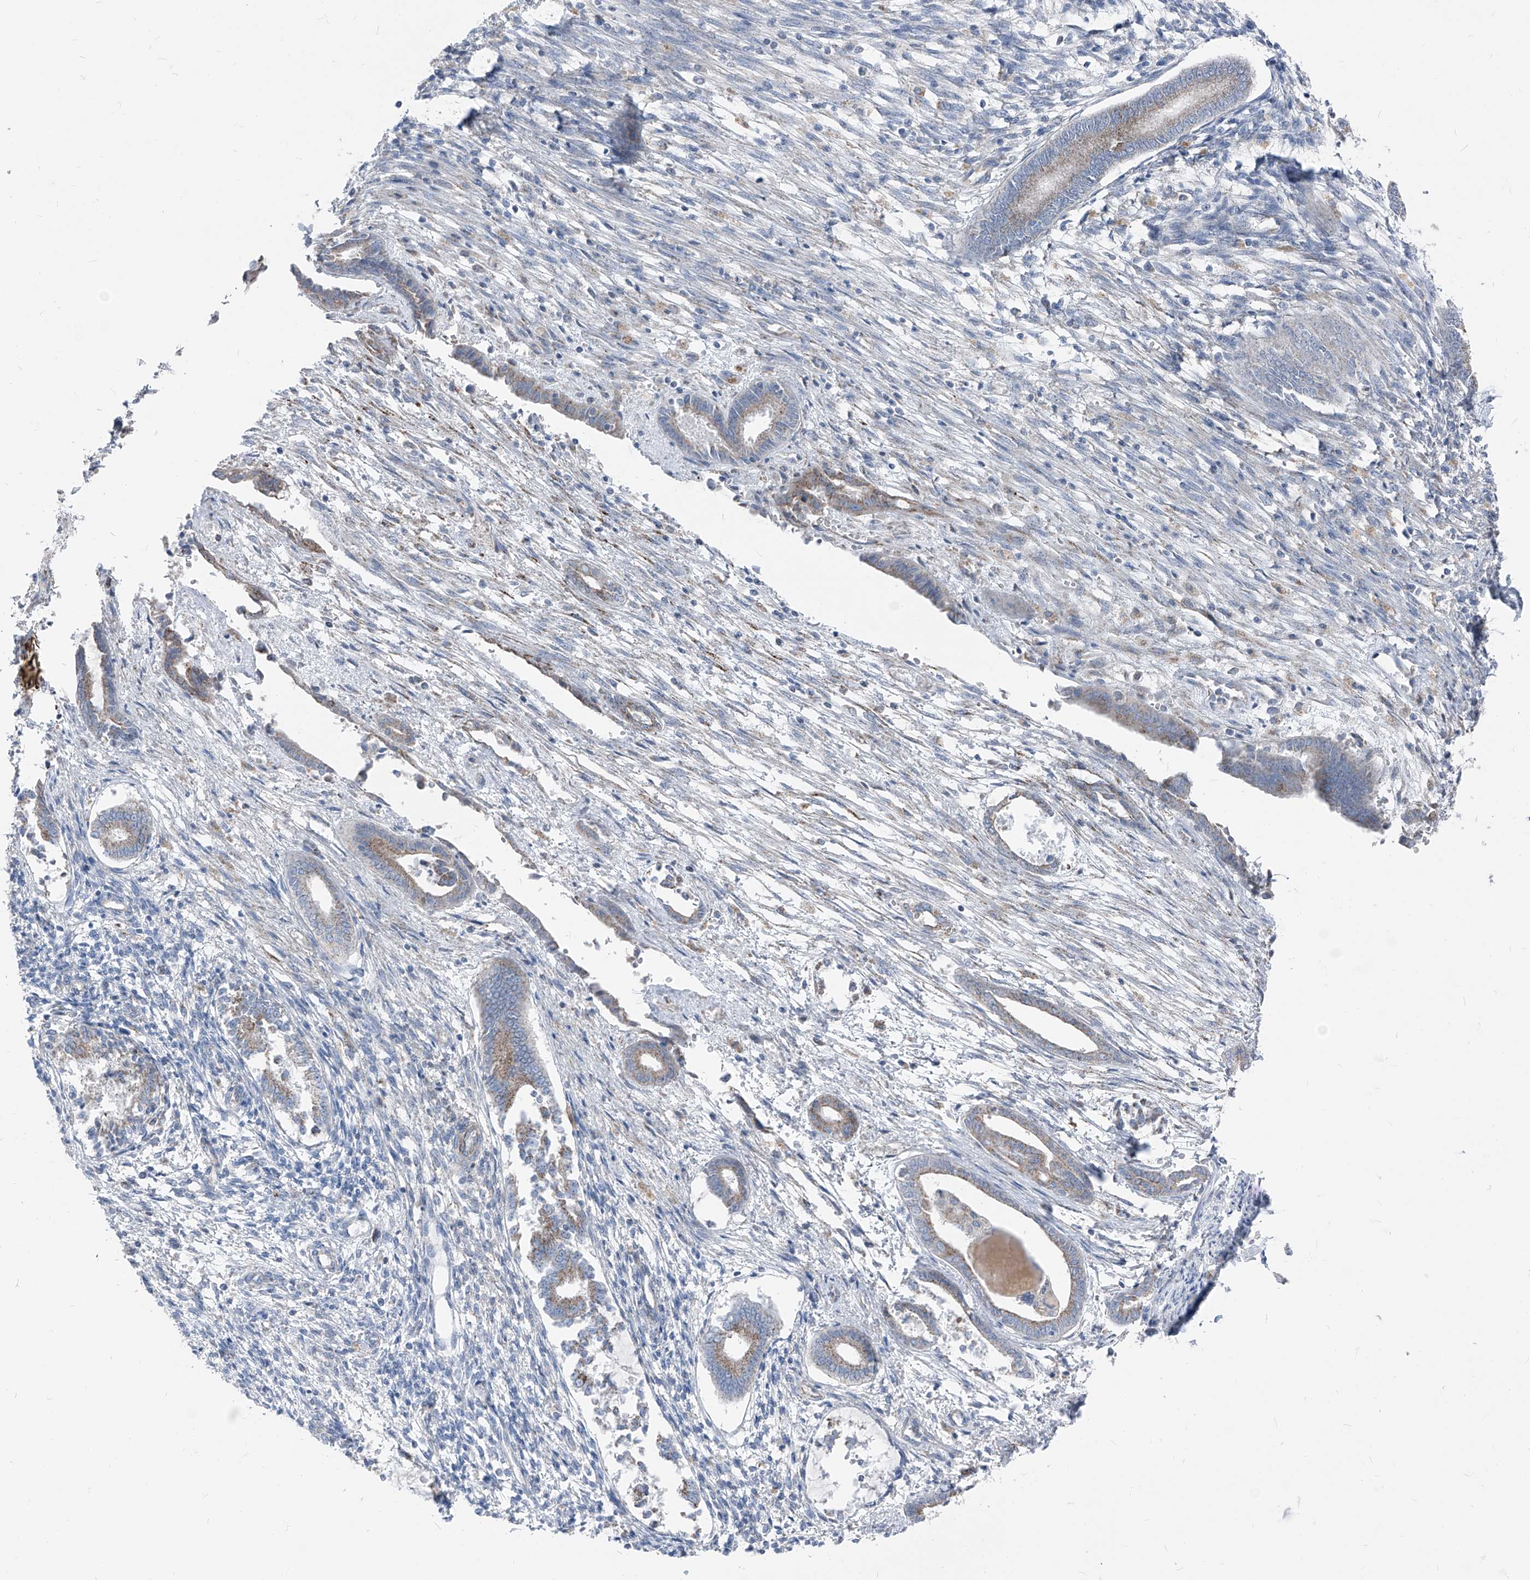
{"staining": {"intensity": "negative", "quantity": "none", "location": "none"}, "tissue": "endometrium", "cell_type": "Cells in endometrial stroma", "image_type": "normal", "snomed": [{"axis": "morphology", "description": "Normal tissue, NOS"}, {"axis": "topography", "description": "Endometrium"}], "caption": "This is an immunohistochemistry (IHC) photomicrograph of unremarkable endometrium. There is no staining in cells in endometrial stroma.", "gene": "AGPS", "patient": {"sex": "female", "age": 56}}